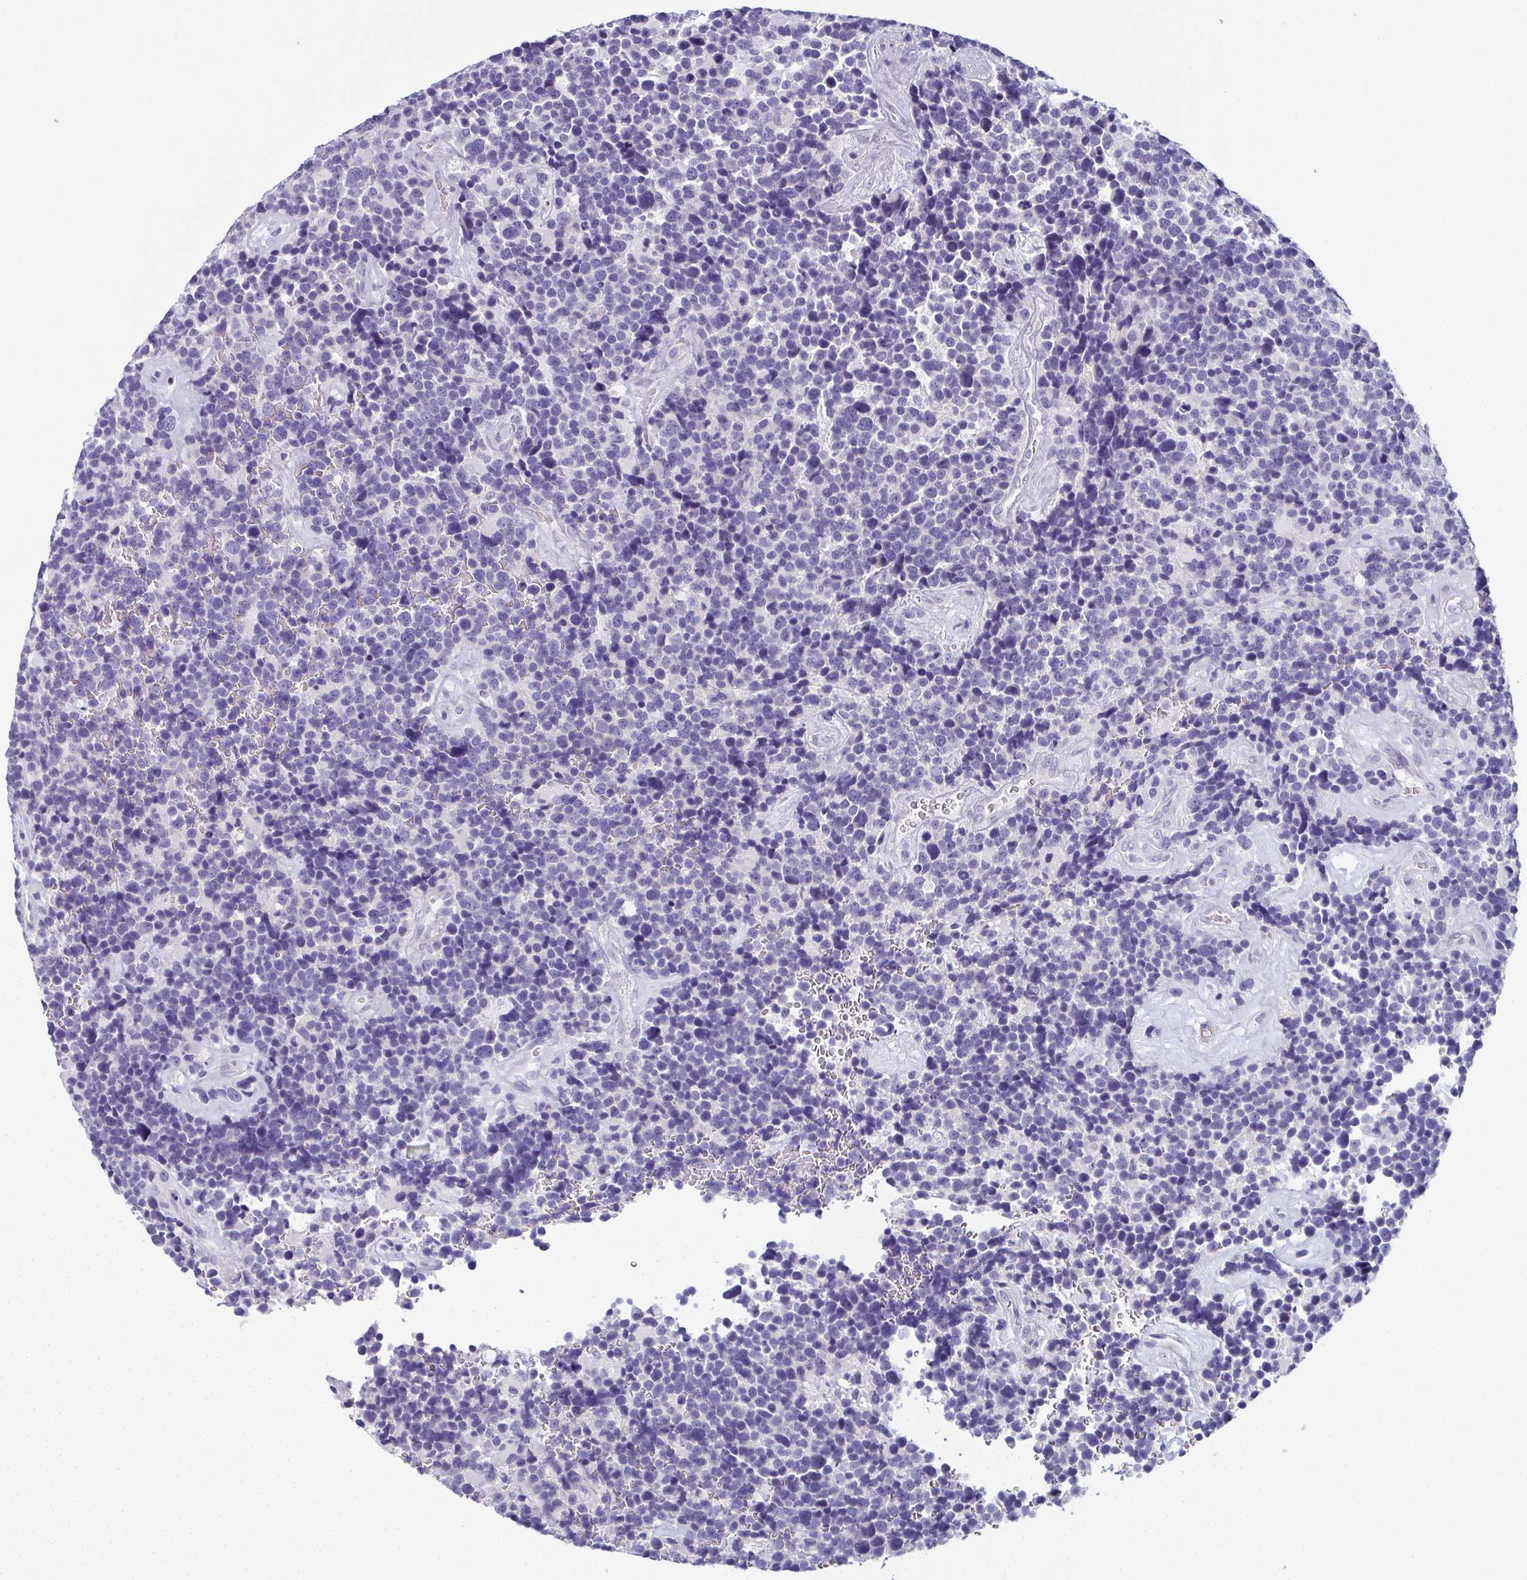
{"staining": {"intensity": "negative", "quantity": "none", "location": "none"}, "tissue": "glioma", "cell_type": "Tumor cells", "image_type": "cancer", "snomed": [{"axis": "morphology", "description": "Glioma, malignant, High grade"}, {"axis": "topography", "description": "Brain"}], "caption": "Image shows no significant protein expression in tumor cells of malignant high-grade glioma.", "gene": "SLC36A2", "patient": {"sex": "male", "age": 33}}